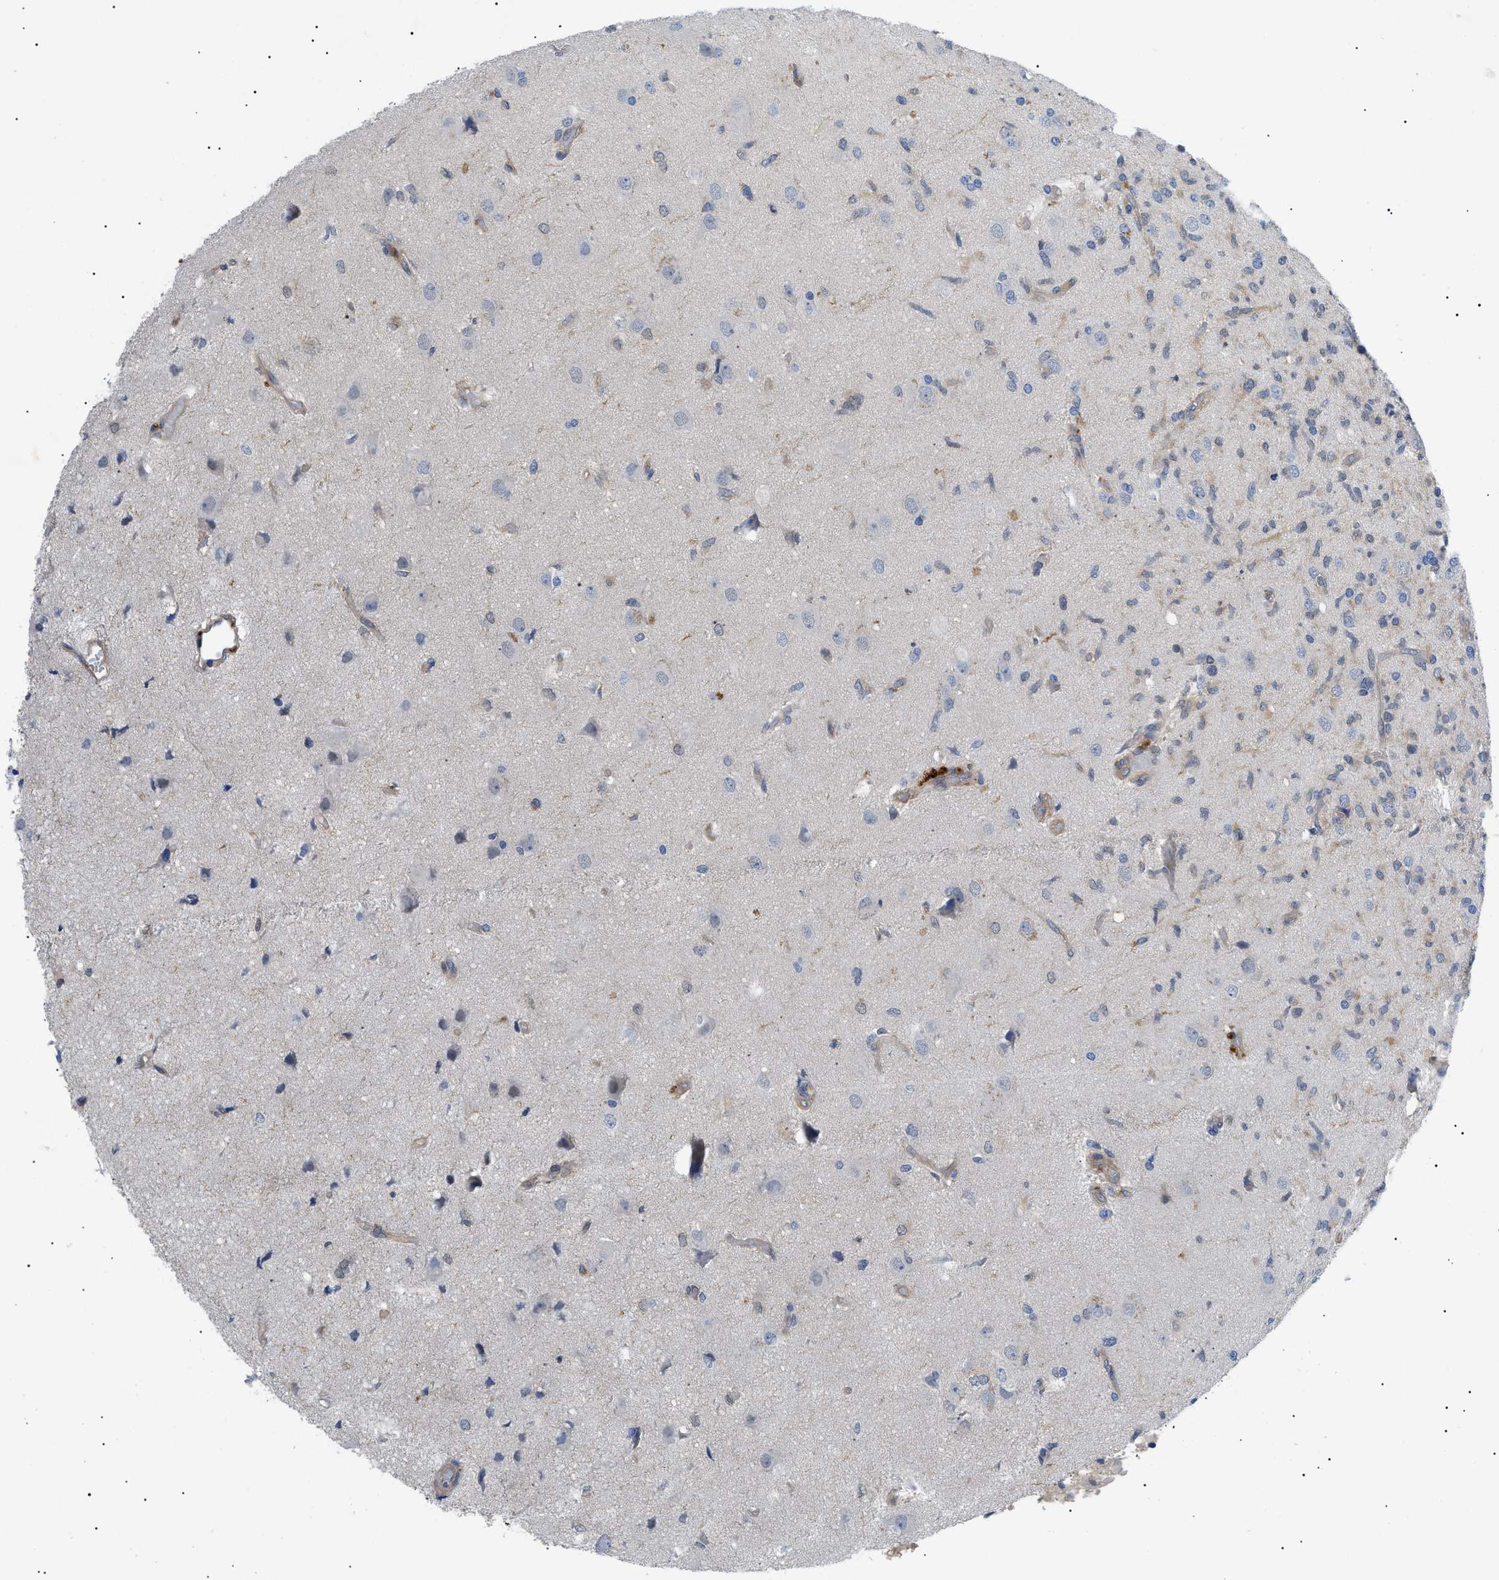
{"staining": {"intensity": "weak", "quantity": "<25%", "location": "cytoplasmic/membranous"}, "tissue": "glioma", "cell_type": "Tumor cells", "image_type": "cancer", "snomed": [{"axis": "morphology", "description": "Glioma, malignant, High grade"}, {"axis": "topography", "description": "Brain"}], "caption": "Immunohistochemical staining of human malignant glioma (high-grade) shows no significant positivity in tumor cells.", "gene": "RIPK1", "patient": {"sex": "female", "age": 59}}